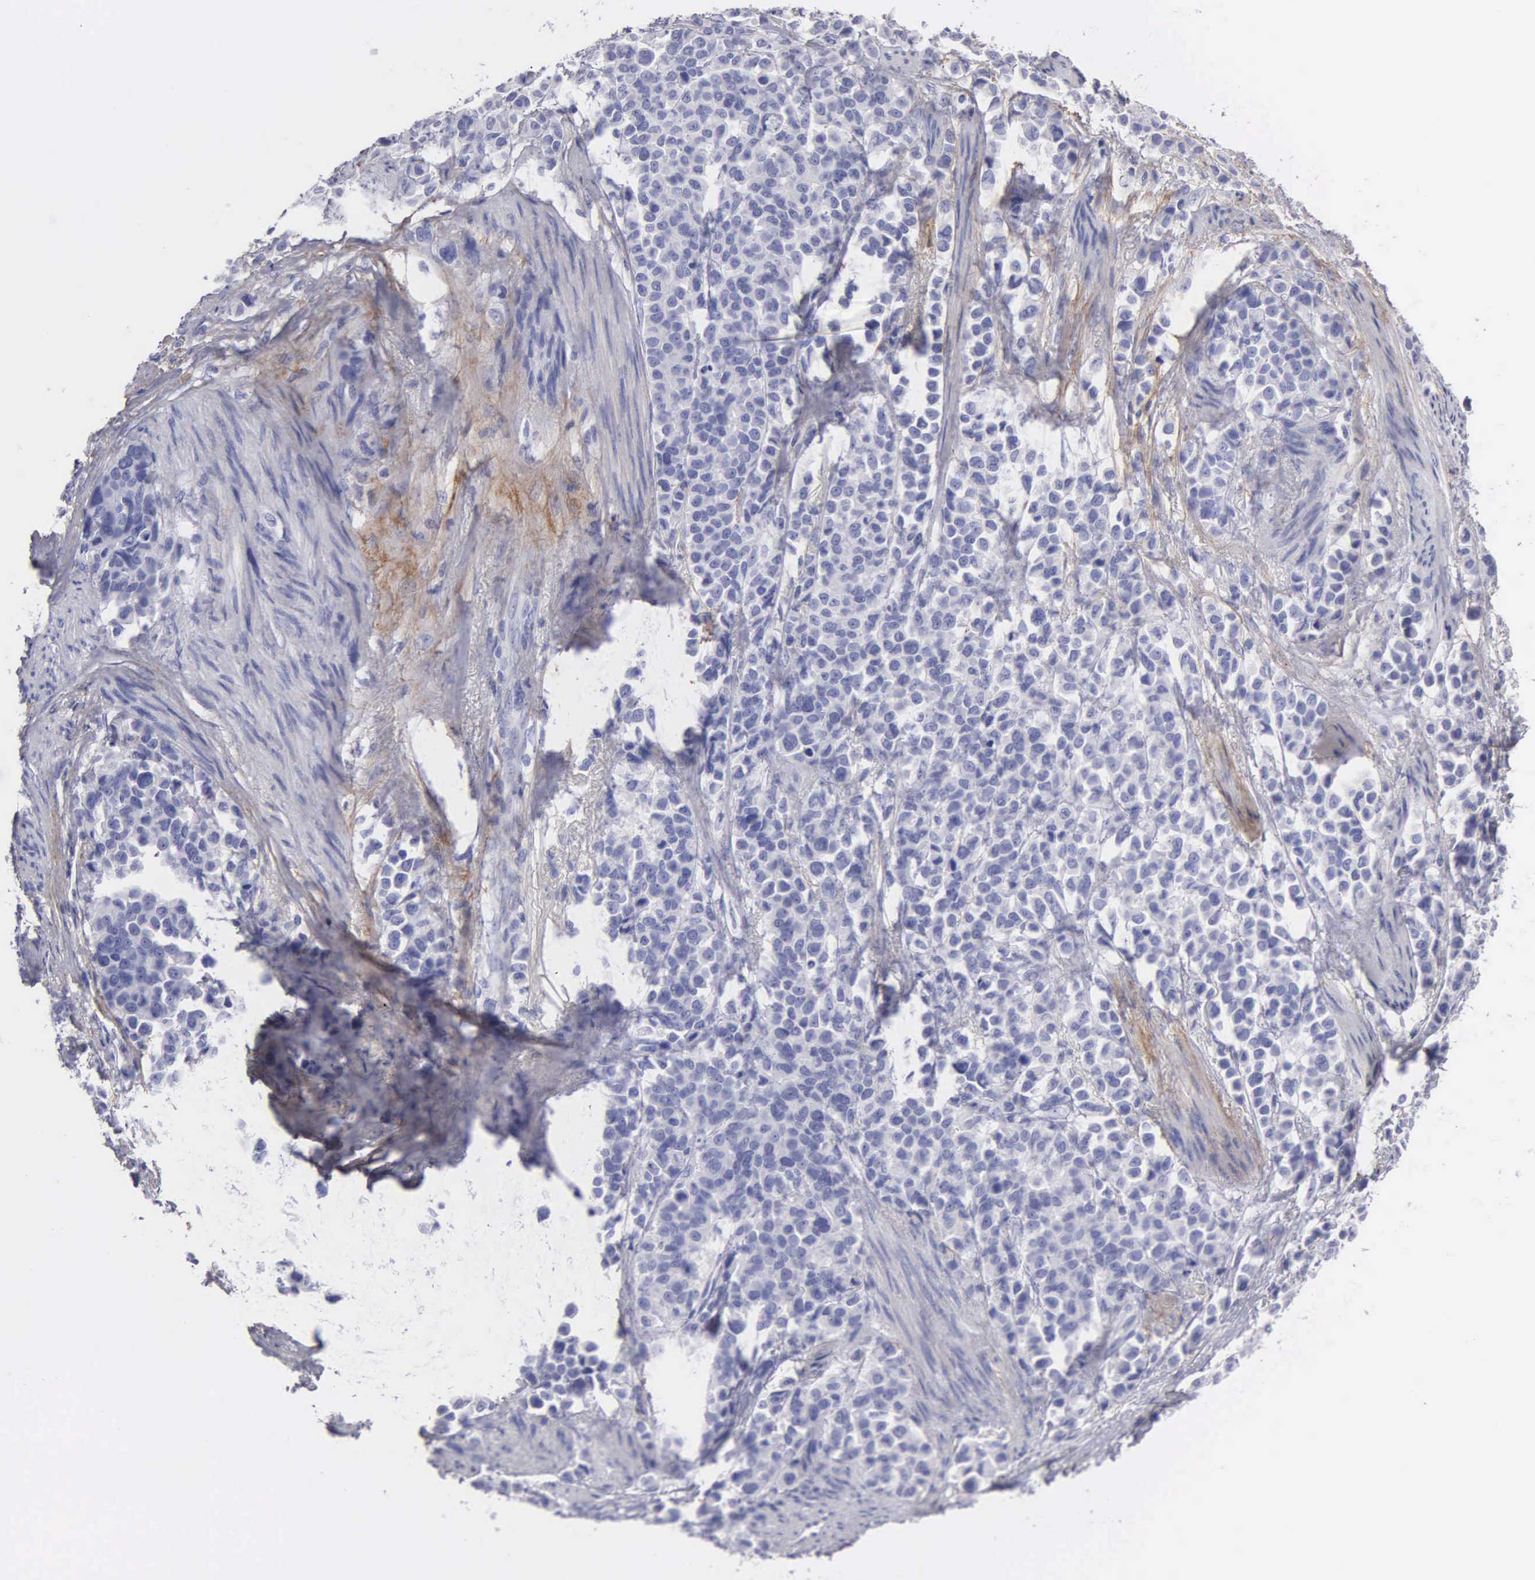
{"staining": {"intensity": "negative", "quantity": "none", "location": "none"}, "tissue": "stomach cancer", "cell_type": "Tumor cells", "image_type": "cancer", "snomed": [{"axis": "morphology", "description": "Adenocarcinoma, NOS"}, {"axis": "topography", "description": "Stomach, upper"}], "caption": "This histopathology image is of adenocarcinoma (stomach) stained with immunohistochemistry to label a protein in brown with the nuclei are counter-stained blue. There is no expression in tumor cells.", "gene": "FBLN5", "patient": {"sex": "male", "age": 71}}